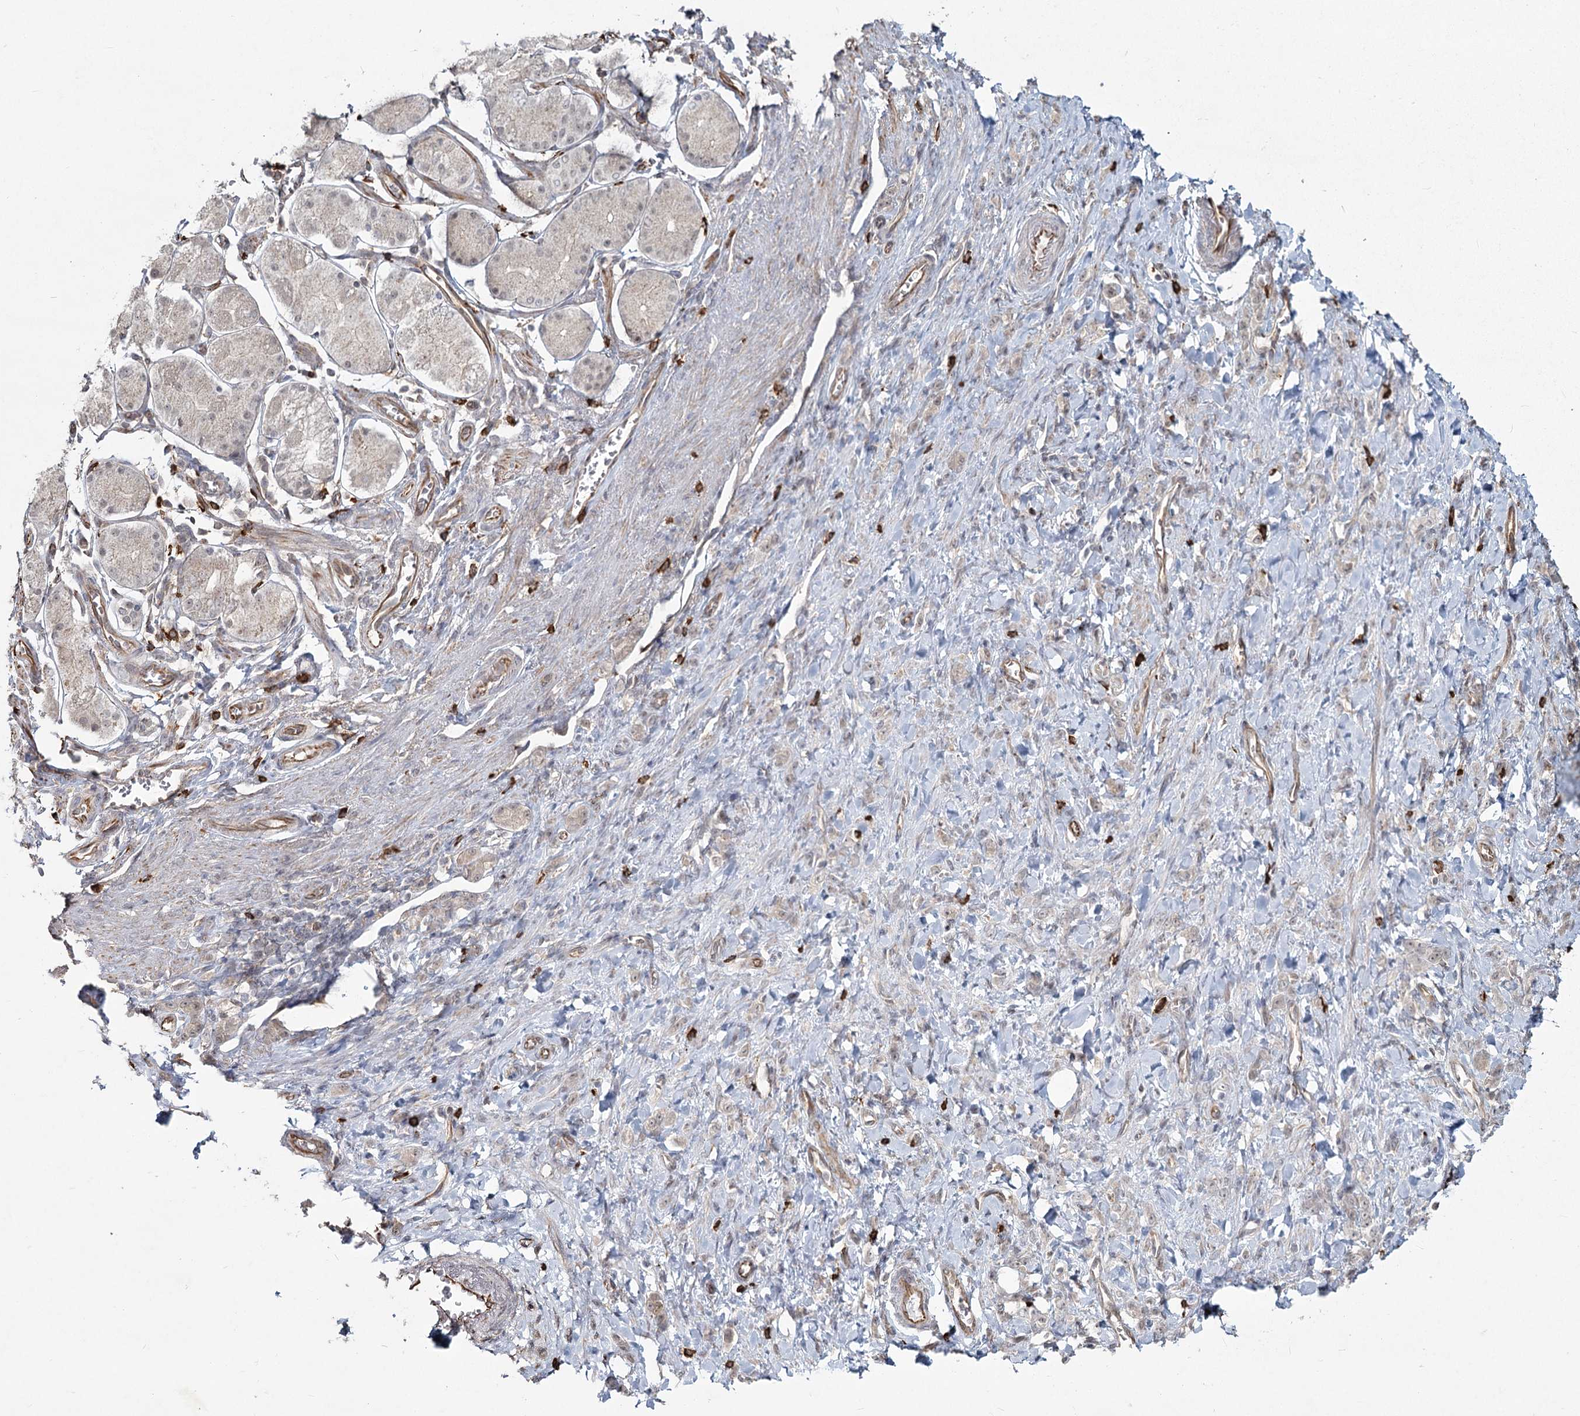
{"staining": {"intensity": "weak", "quantity": "<25%", "location": "cytoplasmic/membranous"}, "tissue": "stomach cancer", "cell_type": "Tumor cells", "image_type": "cancer", "snomed": [{"axis": "morphology", "description": "Normal tissue, NOS"}, {"axis": "morphology", "description": "Adenocarcinoma, NOS"}, {"axis": "topography", "description": "Stomach"}], "caption": "This is an IHC histopathology image of stomach adenocarcinoma. There is no staining in tumor cells.", "gene": "AP2M1", "patient": {"sex": "male", "age": 82}}